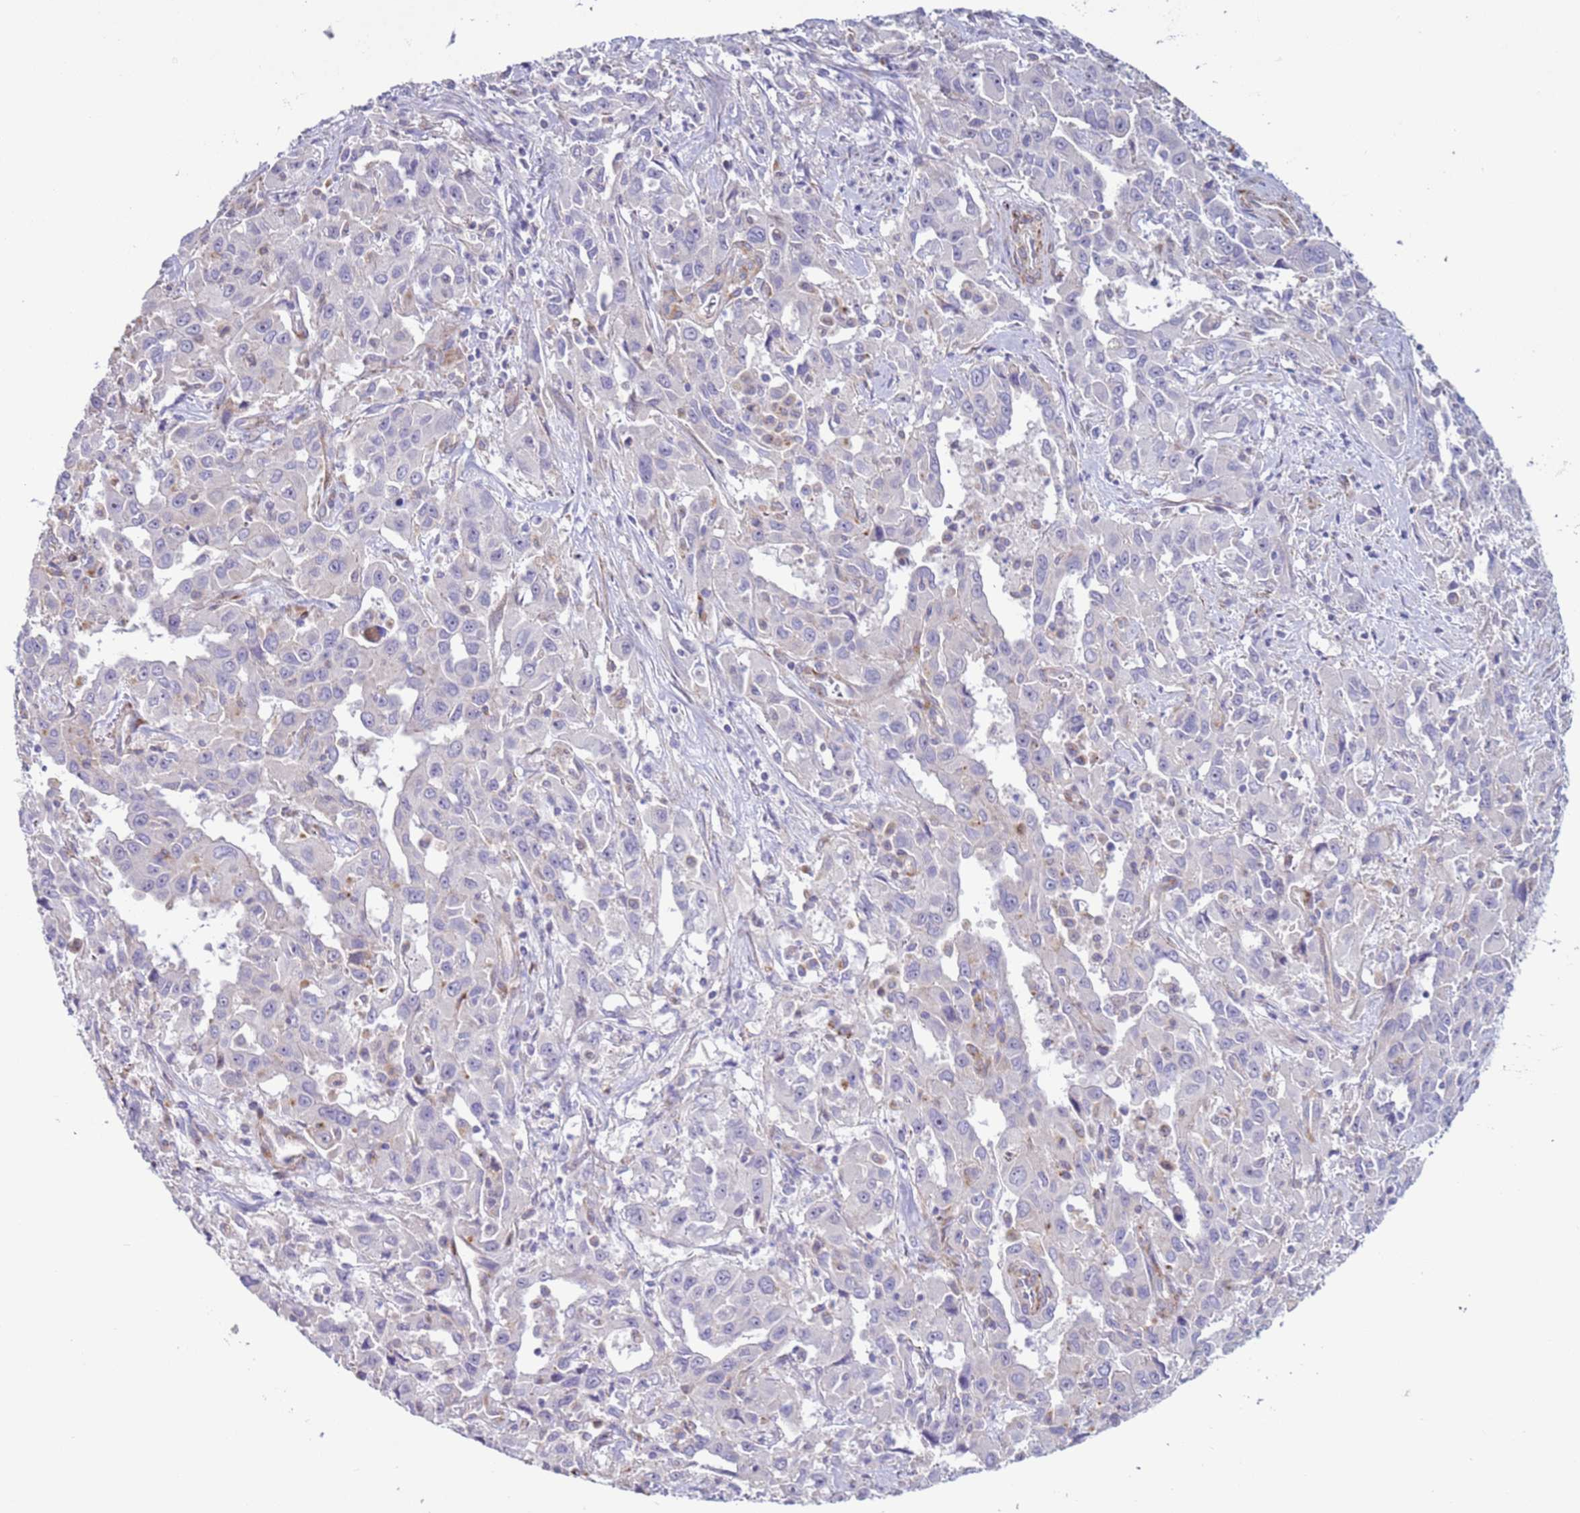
{"staining": {"intensity": "negative", "quantity": "none", "location": "none"}, "tissue": "liver cancer", "cell_type": "Tumor cells", "image_type": "cancer", "snomed": [{"axis": "morphology", "description": "Carcinoma, Hepatocellular, NOS"}, {"axis": "topography", "description": "Liver"}], "caption": "DAB (3,3'-diaminobenzidine) immunohistochemical staining of liver cancer displays no significant staining in tumor cells.", "gene": "HEATR1", "patient": {"sex": "male", "age": 63}}